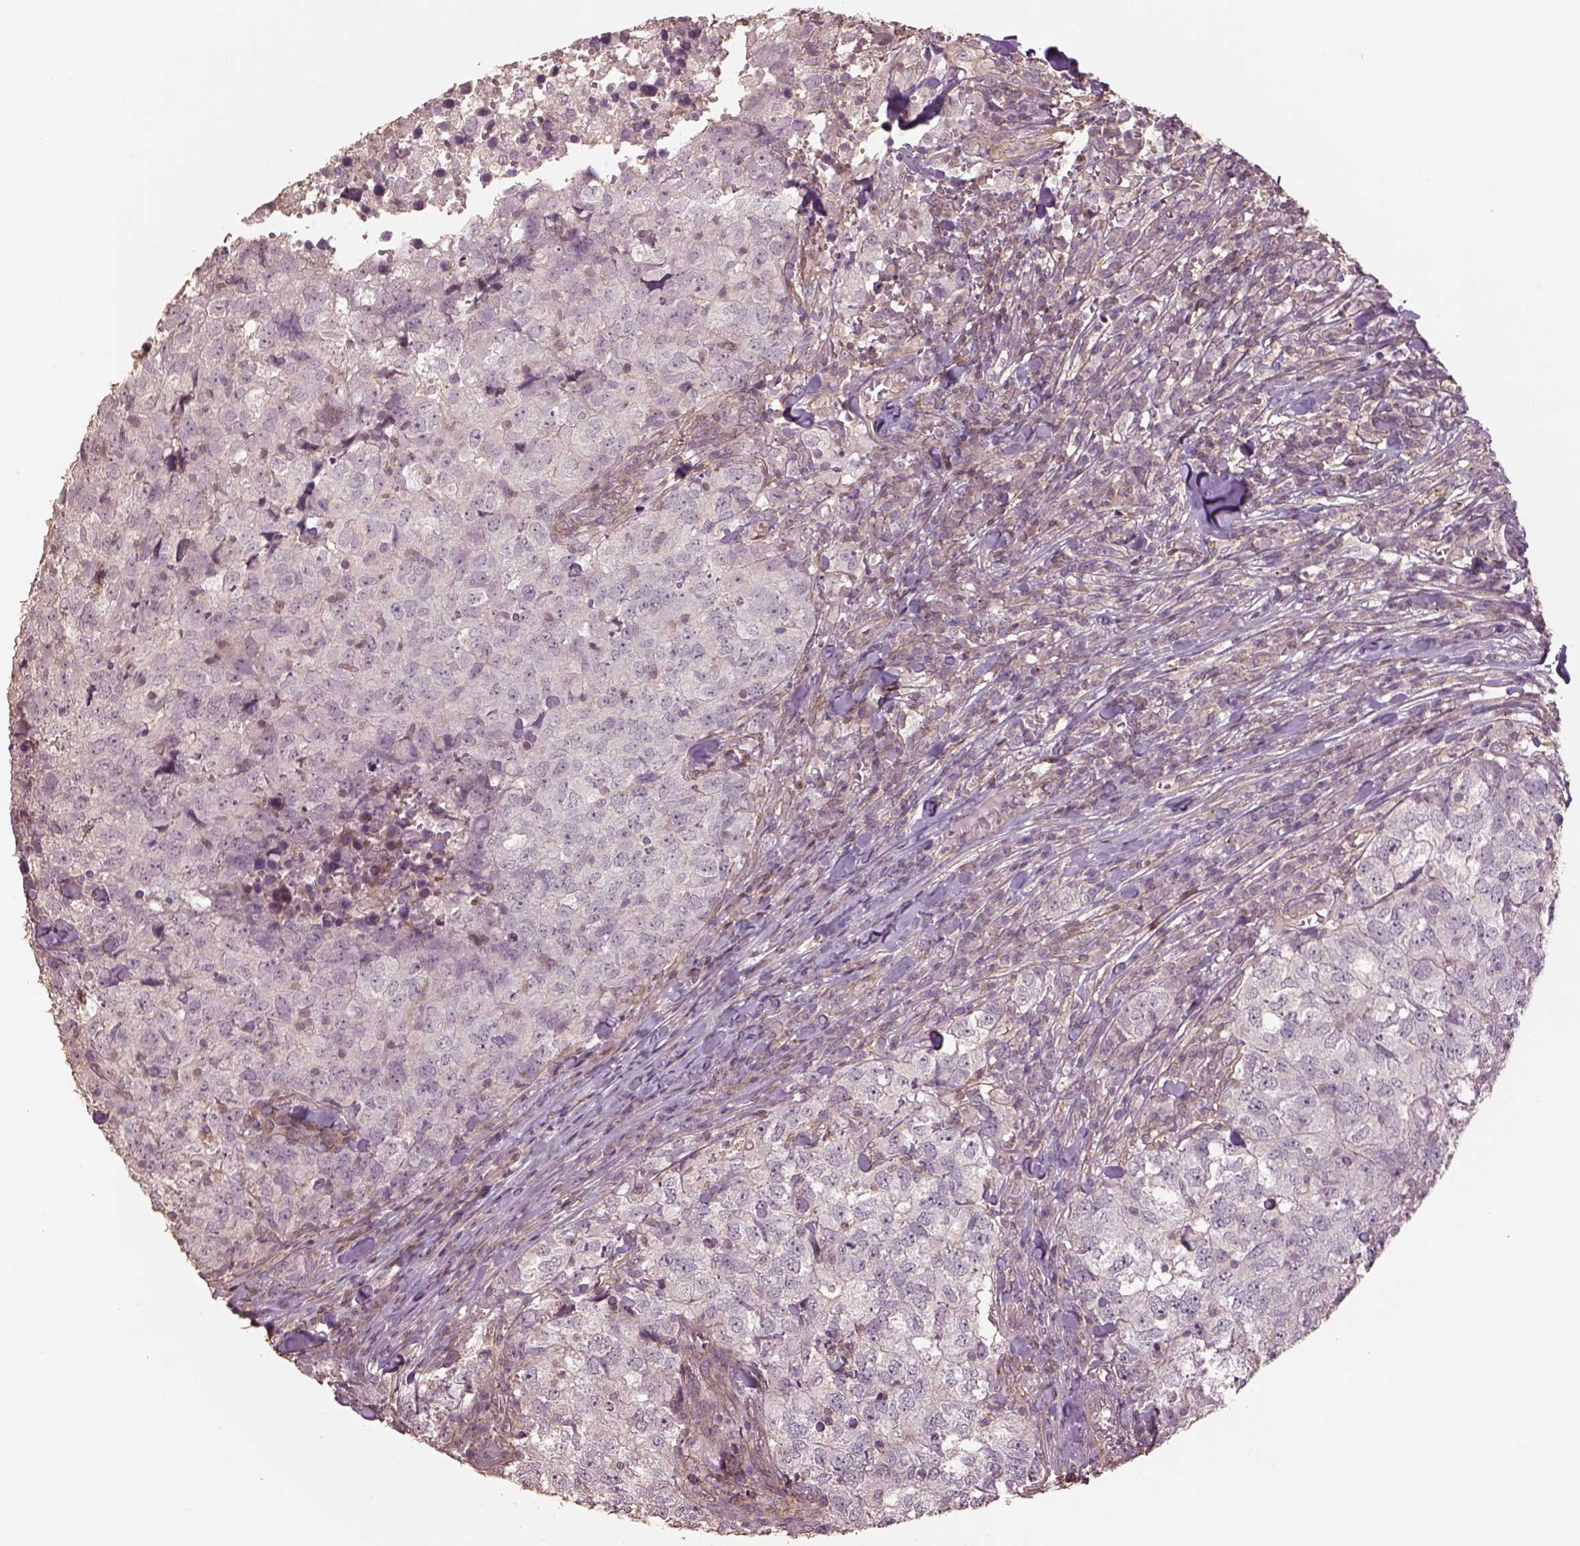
{"staining": {"intensity": "negative", "quantity": "none", "location": "none"}, "tissue": "breast cancer", "cell_type": "Tumor cells", "image_type": "cancer", "snomed": [{"axis": "morphology", "description": "Duct carcinoma"}, {"axis": "topography", "description": "Breast"}], "caption": "Immunohistochemistry of breast infiltrating ductal carcinoma shows no expression in tumor cells.", "gene": "LIN7A", "patient": {"sex": "female", "age": 30}}